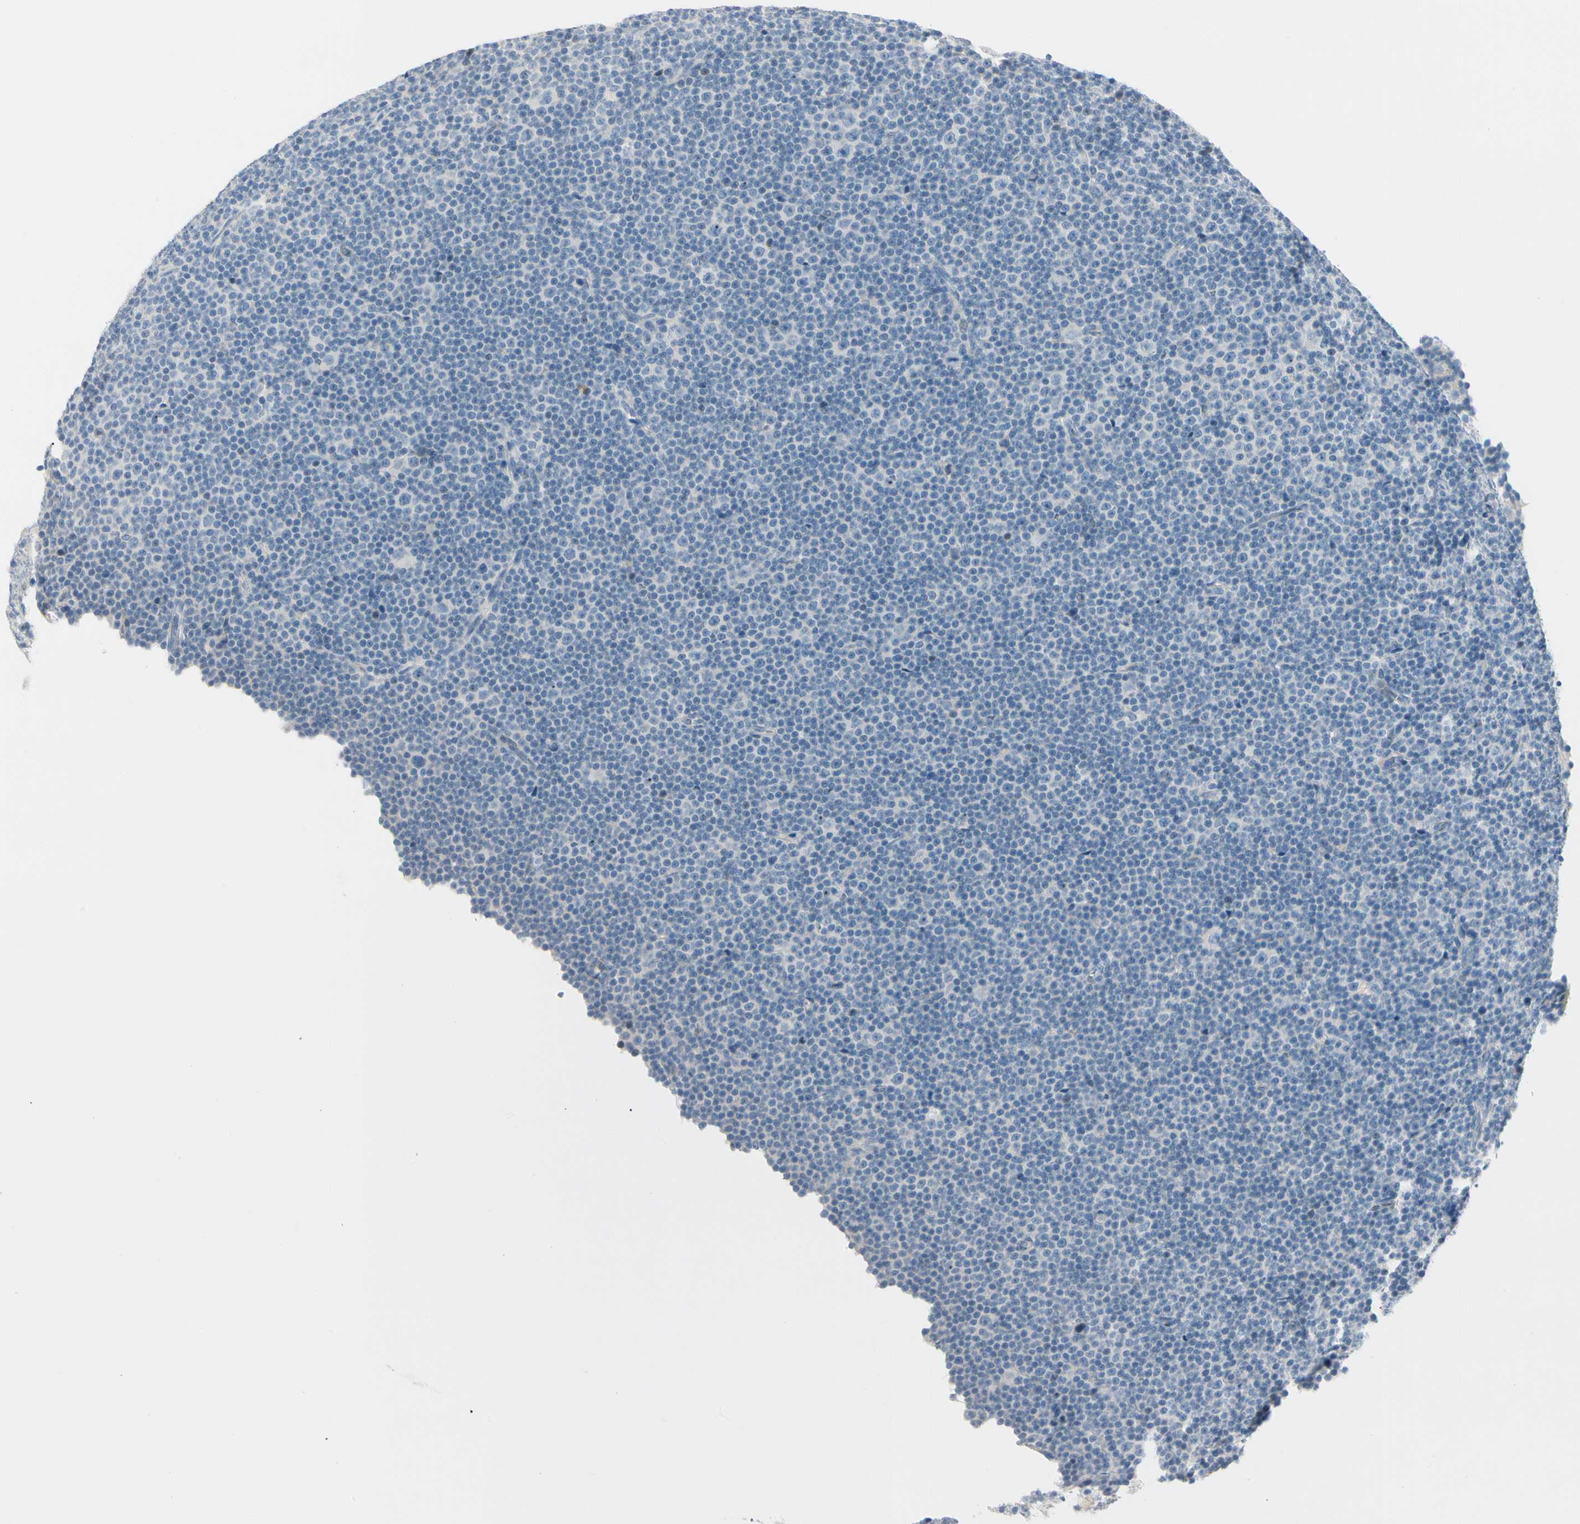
{"staining": {"intensity": "negative", "quantity": "none", "location": "none"}, "tissue": "lymphoma", "cell_type": "Tumor cells", "image_type": "cancer", "snomed": [{"axis": "morphology", "description": "Malignant lymphoma, non-Hodgkin's type, Low grade"}, {"axis": "topography", "description": "Lymph node"}], "caption": "The image shows no staining of tumor cells in lymphoma.", "gene": "SLC6A15", "patient": {"sex": "female", "age": 67}}